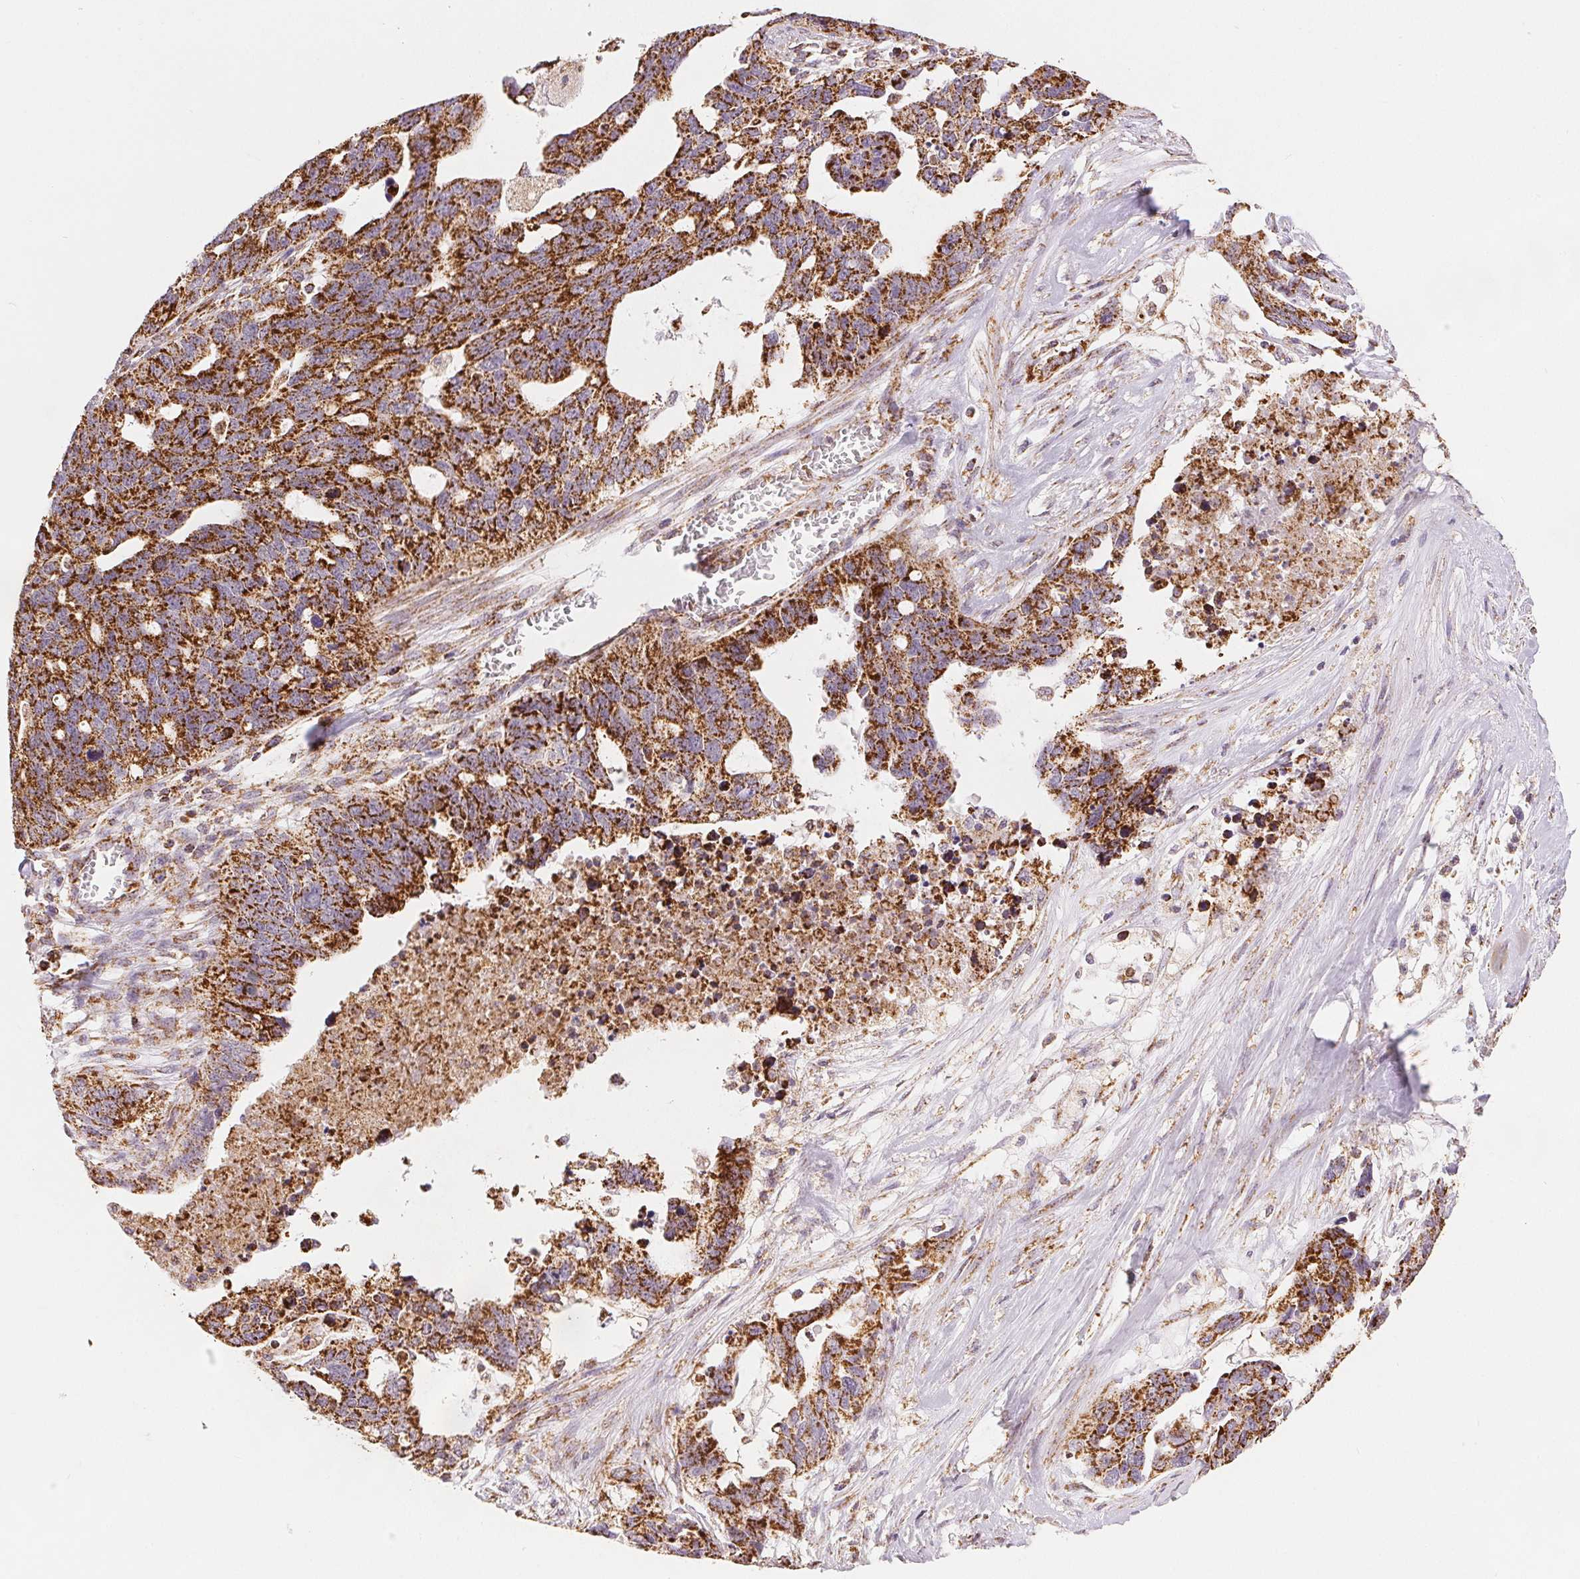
{"staining": {"intensity": "strong", "quantity": ">75%", "location": "cytoplasmic/membranous"}, "tissue": "ovarian cancer", "cell_type": "Tumor cells", "image_type": "cancer", "snomed": [{"axis": "morphology", "description": "Cystadenocarcinoma, serous, NOS"}, {"axis": "topography", "description": "Ovary"}], "caption": "Ovarian serous cystadenocarcinoma was stained to show a protein in brown. There is high levels of strong cytoplasmic/membranous staining in approximately >75% of tumor cells. (Brightfield microscopy of DAB IHC at high magnification).", "gene": "SDHB", "patient": {"sex": "female", "age": 69}}